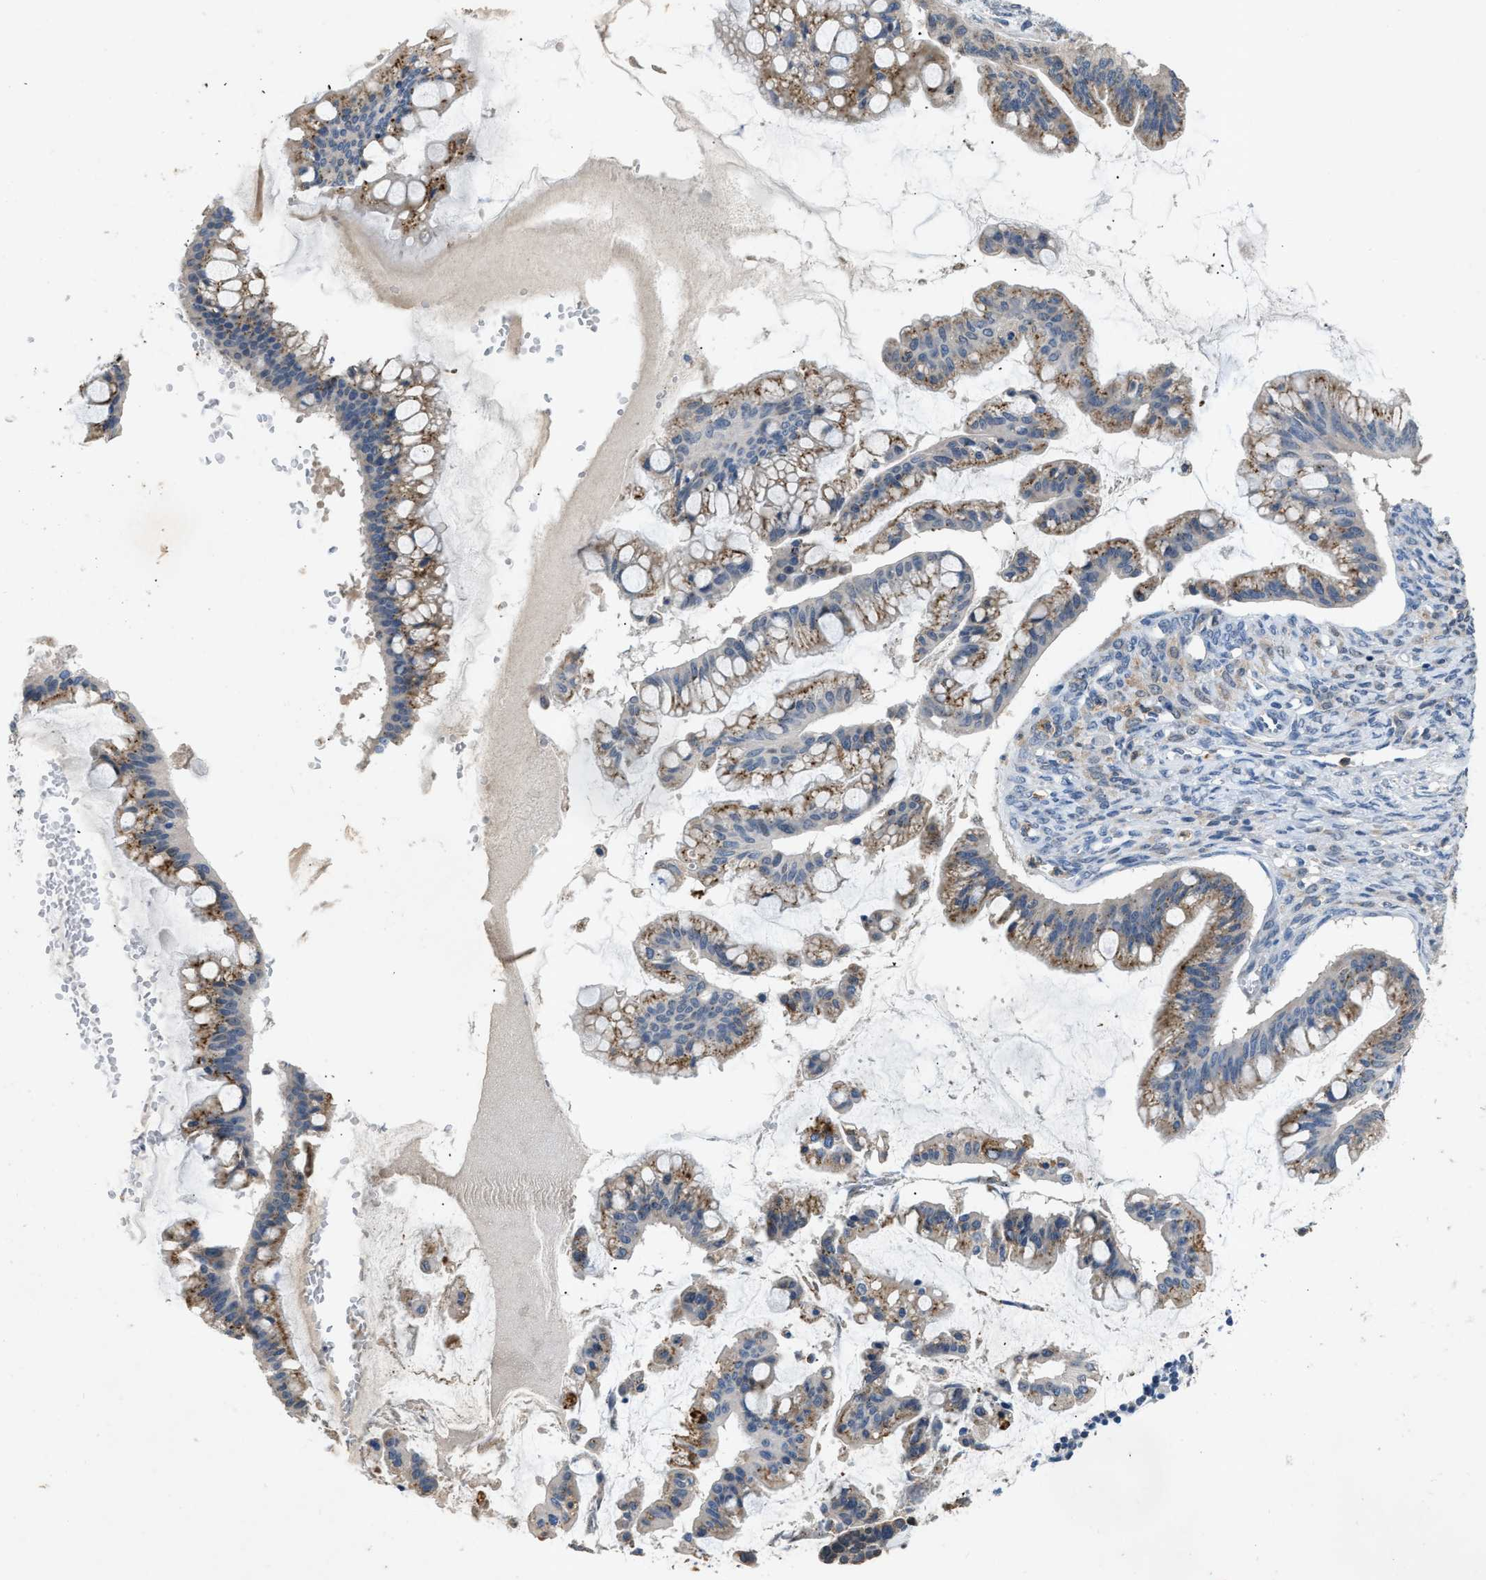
{"staining": {"intensity": "moderate", "quantity": ">75%", "location": "cytoplasmic/membranous"}, "tissue": "ovarian cancer", "cell_type": "Tumor cells", "image_type": "cancer", "snomed": [{"axis": "morphology", "description": "Cystadenocarcinoma, mucinous, NOS"}, {"axis": "topography", "description": "Ovary"}], "caption": "DAB immunohistochemical staining of ovarian cancer displays moderate cytoplasmic/membranous protein positivity in about >75% of tumor cells.", "gene": "TOMM34", "patient": {"sex": "female", "age": 73}}